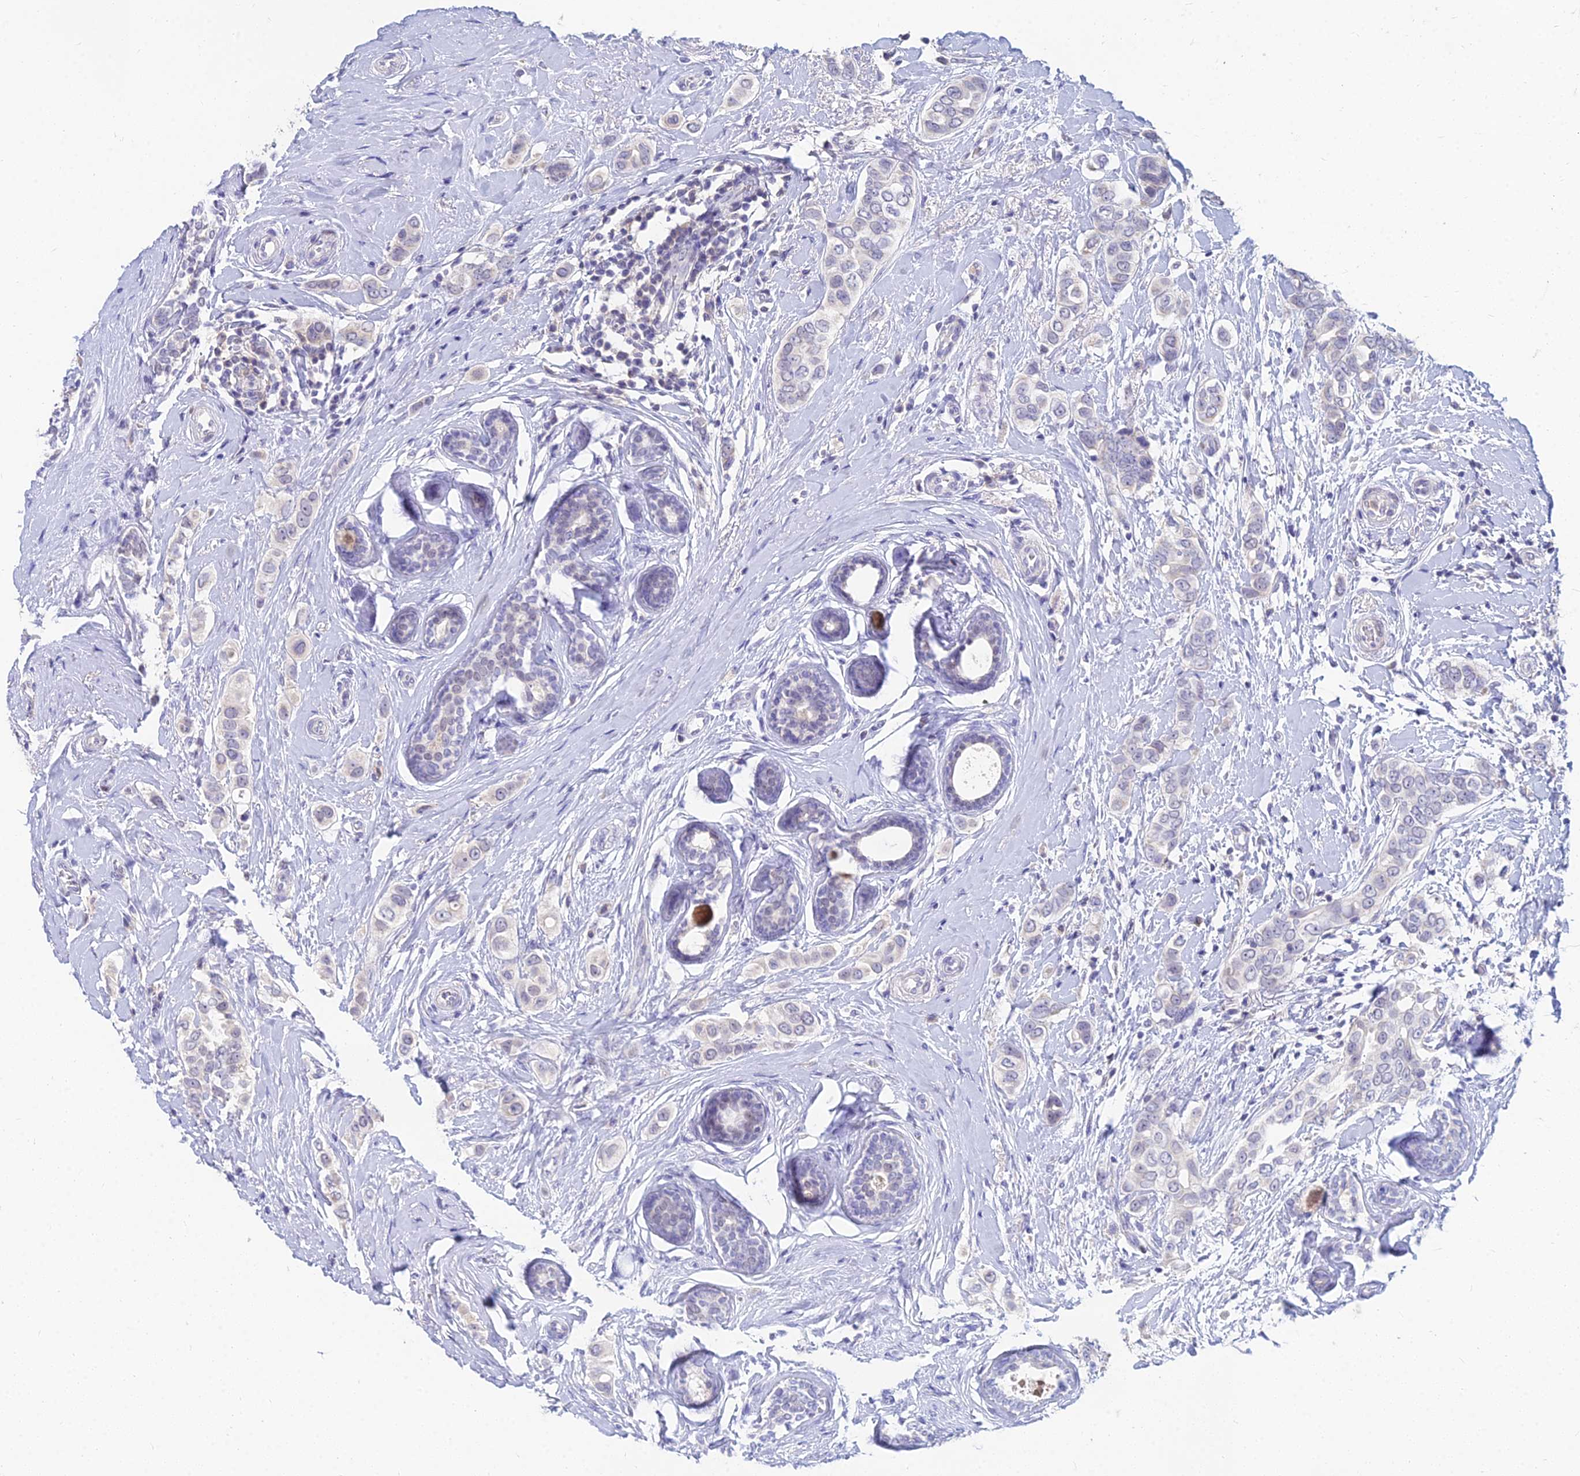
{"staining": {"intensity": "negative", "quantity": "none", "location": "none"}, "tissue": "breast cancer", "cell_type": "Tumor cells", "image_type": "cancer", "snomed": [{"axis": "morphology", "description": "Lobular carcinoma"}, {"axis": "topography", "description": "Breast"}], "caption": "This is a image of immunohistochemistry staining of breast cancer (lobular carcinoma), which shows no expression in tumor cells.", "gene": "GOLGA6D", "patient": {"sex": "female", "age": 51}}